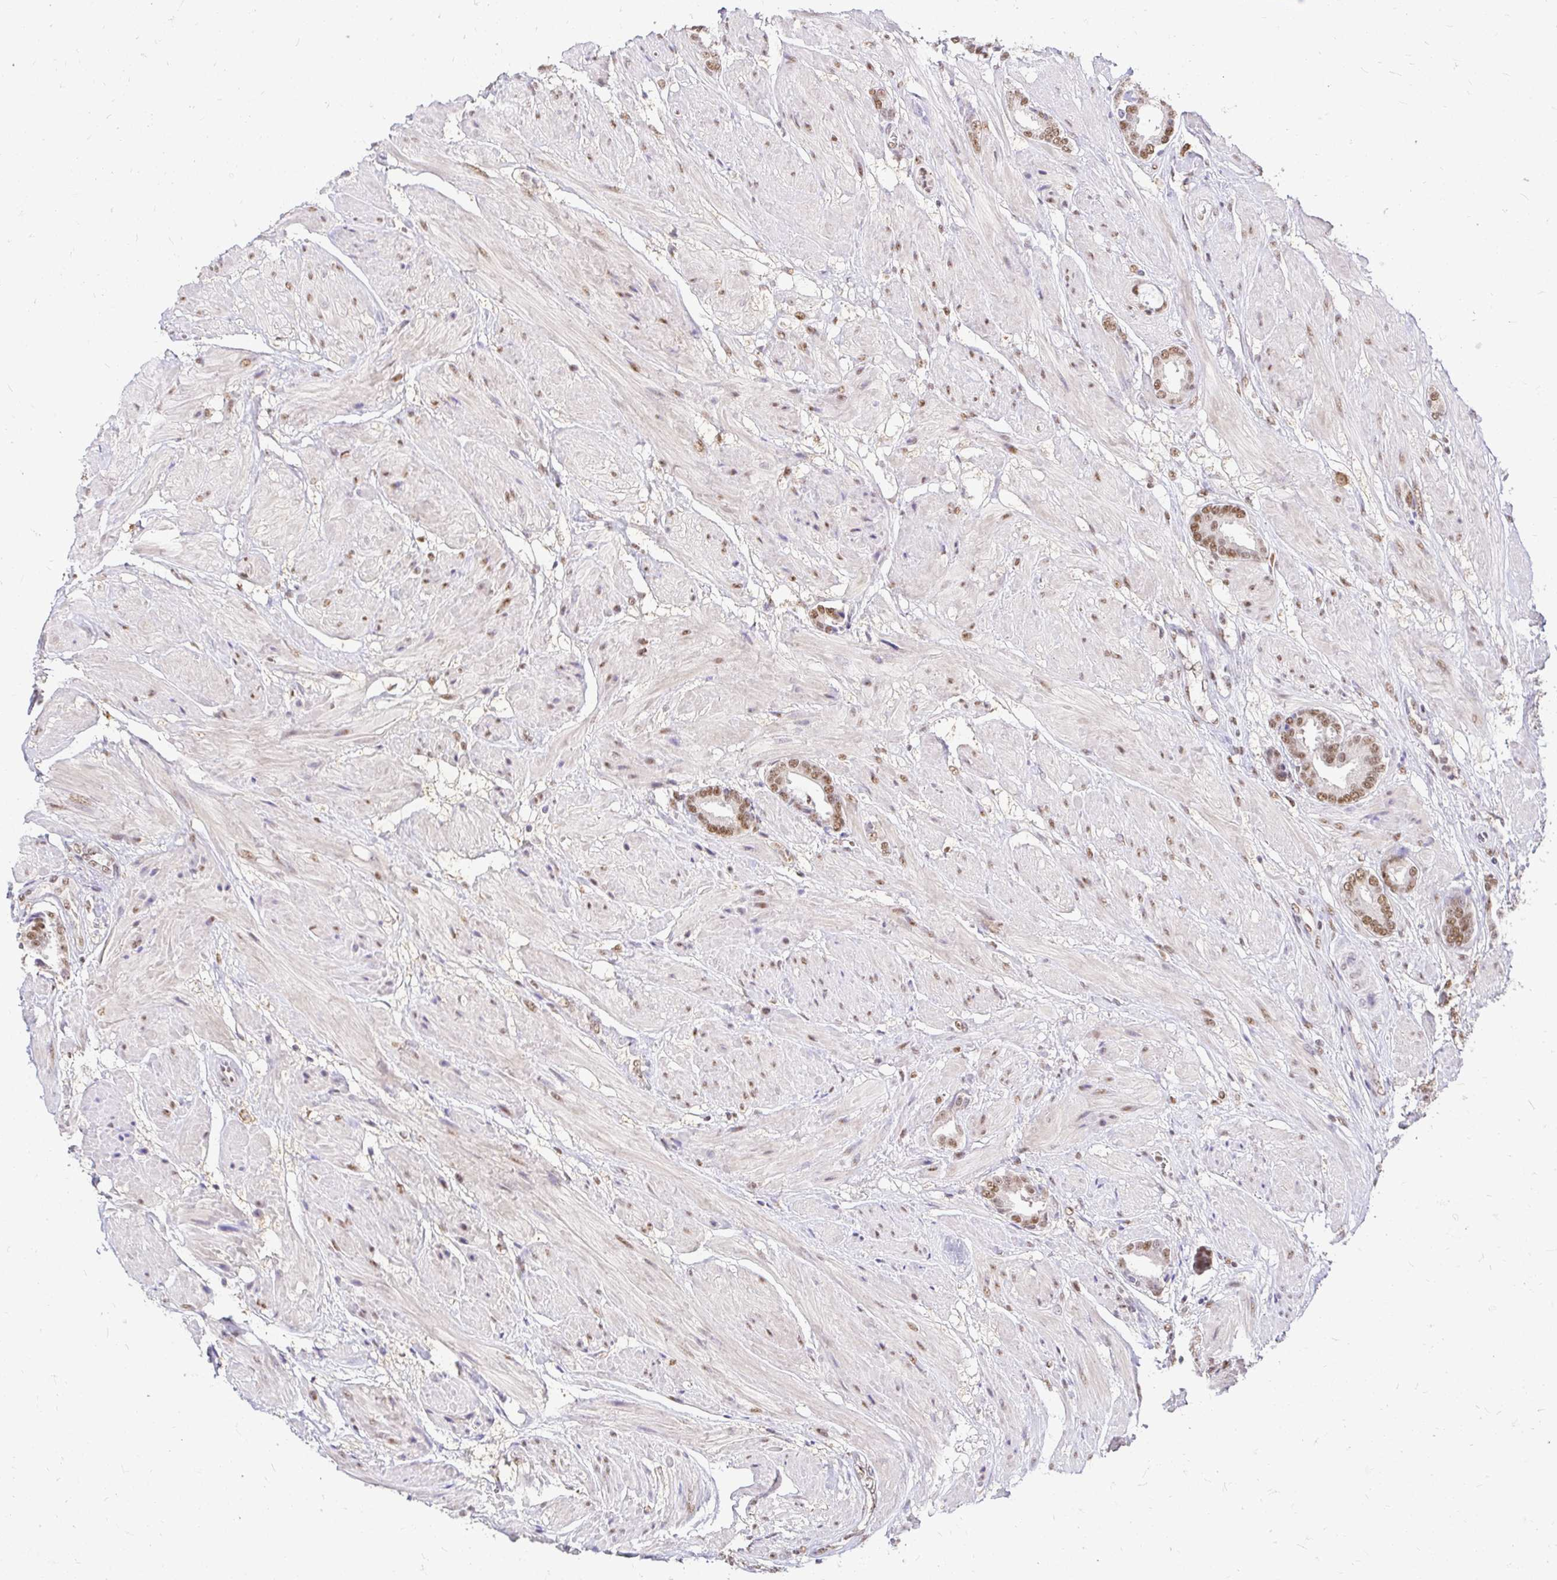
{"staining": {"intensity": "moderate", "quantity": ">75%", "location": "nuclear"}, "tissue": "prostate cancer", "cell_type": "Tumor cells", "image_type": "cancer", "snomed": [{"axis": "morphology", "description": "Adenocarcinoma, High grade"}, {"axis": "topography", "description": "Prostate"}], "caption": "Moderate nuclear positivity is seen in about >75% of tumor cells in high-grade adenocarcinoma (prostate). Immunohistochemistry stains the protein of interest in brown and the nuclei are stained blue.", "gene": "RIMS4", "patient": {"sex": "male", "age": 56}}